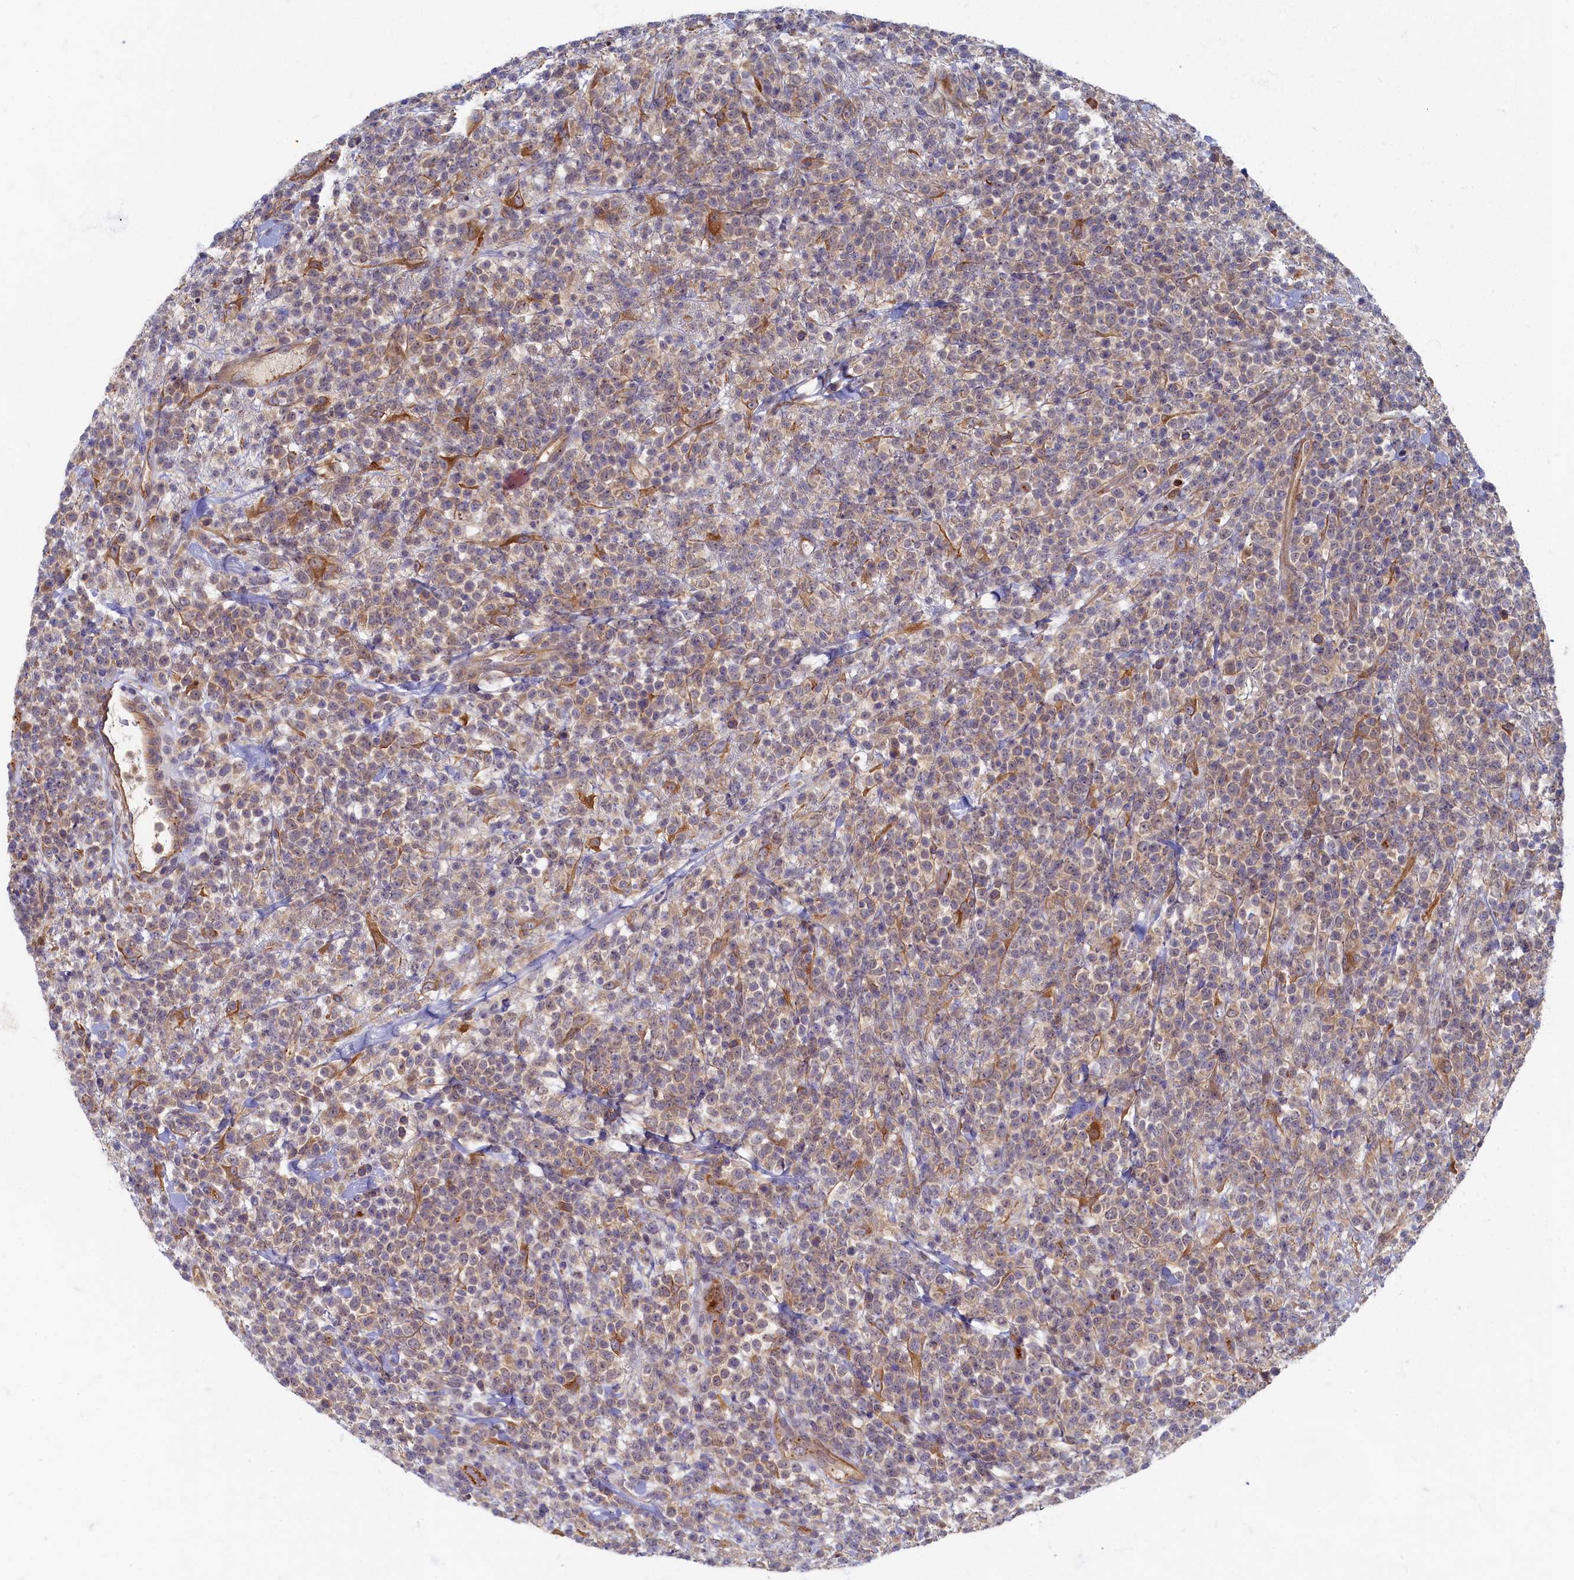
{"staining": {"intensity": "weak", "quantity": "25%-75%", "location": "cytoplasmic/membranous"}, "tissue": "lymphoma", "cell_type": "Tumor cells", "image_type": "cancer", "snomed": [{"axis": "morphology", "description": "Malignant lymphoma, non-Hodgkin's type, High grade"}, {"axis": "topography", "description": "Colon"}], "caption": "Immunohistochemistry image of human lymphoma stained for a protein (brown), which displays low levels of weak cytoplasmic/membranous staining in about 25%-75% of tumor cells.", "gene": "PSMG2", "patient": {"sex": "female", "age": 53}}